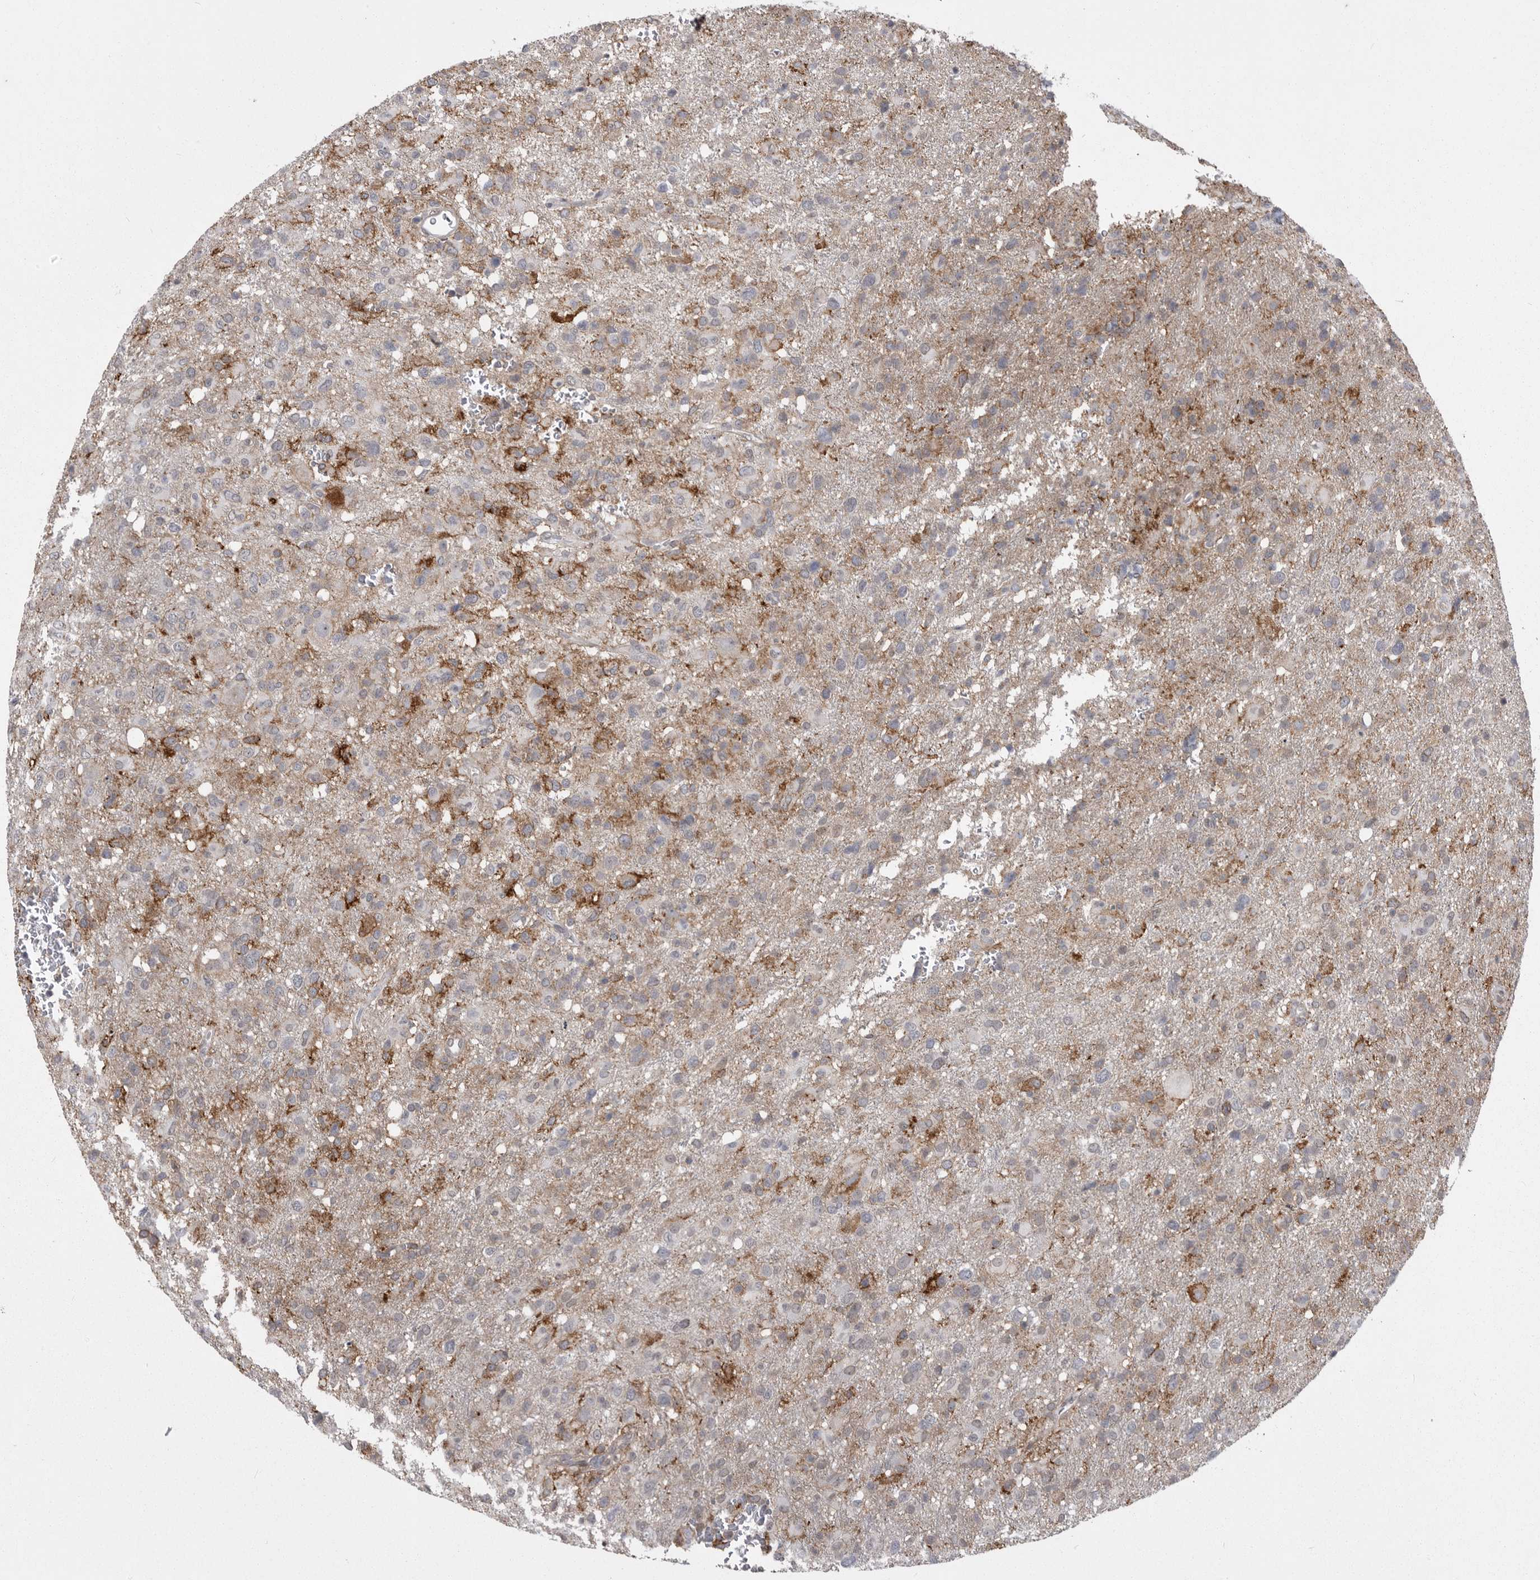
{"staining": {"intensity": "moderate", "quantity": "<25%", "location": "cytoplasmic/membranous"}, "tissue": "glioma", "cell_type": "Tumor cells", "image_type": "cancer", "snomed": [{"axis": "morphology", "description": "Glioma, malignant, High grade"}, {"axis": "topography", "description": "Brain"}], "caption": "Immunohistochemical staining of human glioma displays low levels of moderate cytoplasmic/membranous protein positivity in about <25% of tumor cells.", "gene": "ABL1", "patient": {"sex": "female", "age": 57}}